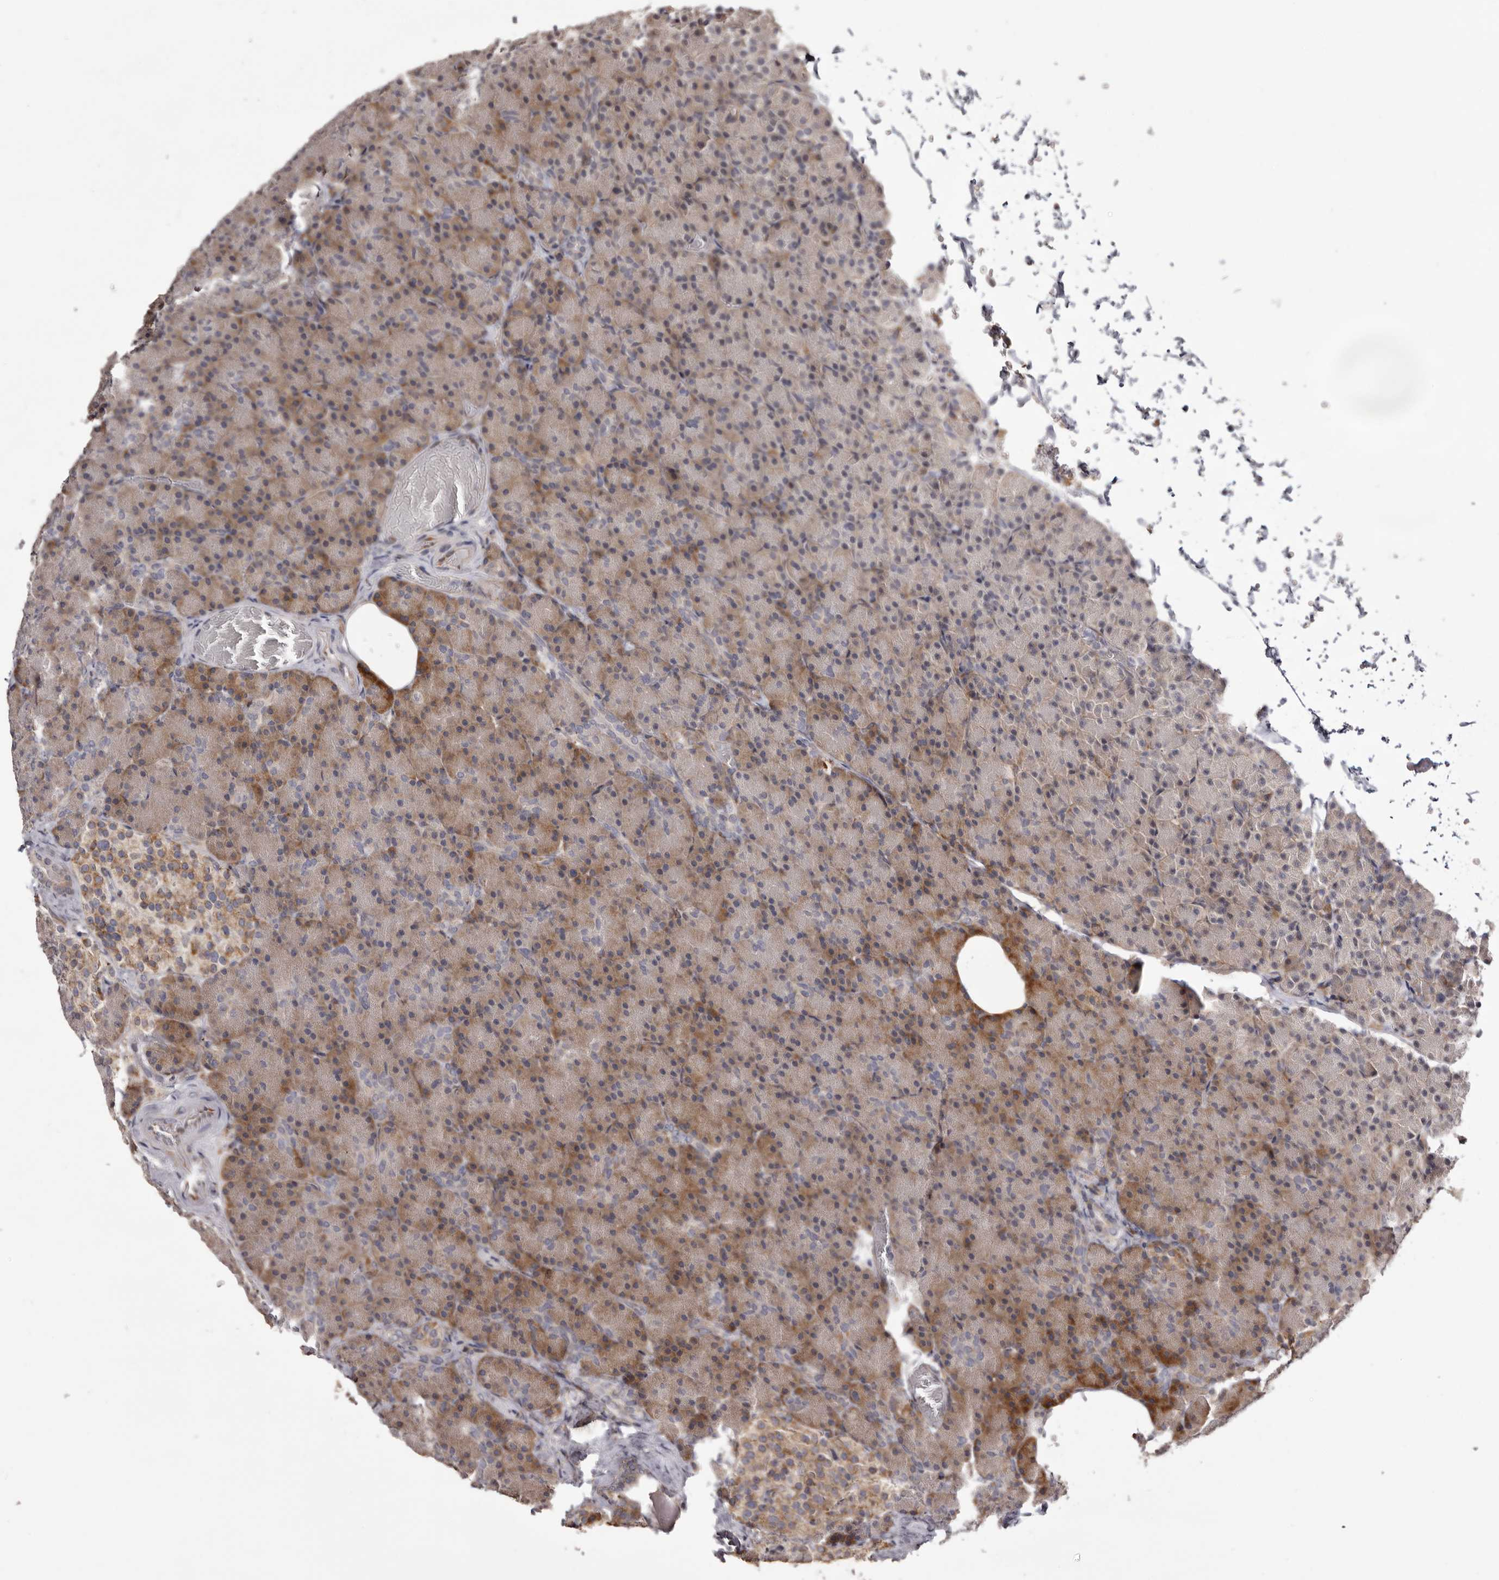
{"staining": {"intensity": "moderate", "quantity": "25%-75%", "location": "cytoplasmic/membranous"}, "tissue": "pancreas", "cell_type": "Exocrine glandular cells", "image_type": "normal", "snomed": [{"axis": "morphology", "description": "Normal tissue, NOS"}, {"axis": "topography", "description": "Pancreas"}], "caption": "Protein analysis of benign pancreas reveals moderate cytoplasmic/membranous staining in about 25%-75% of exocrine glandular cells. (DAB (3,3'-diaminobenzidine) IHC, brown staining for protein, blue staining for nuclei).", "gene": "PIGX", "patient": {"sex": "female", "age": 43}}